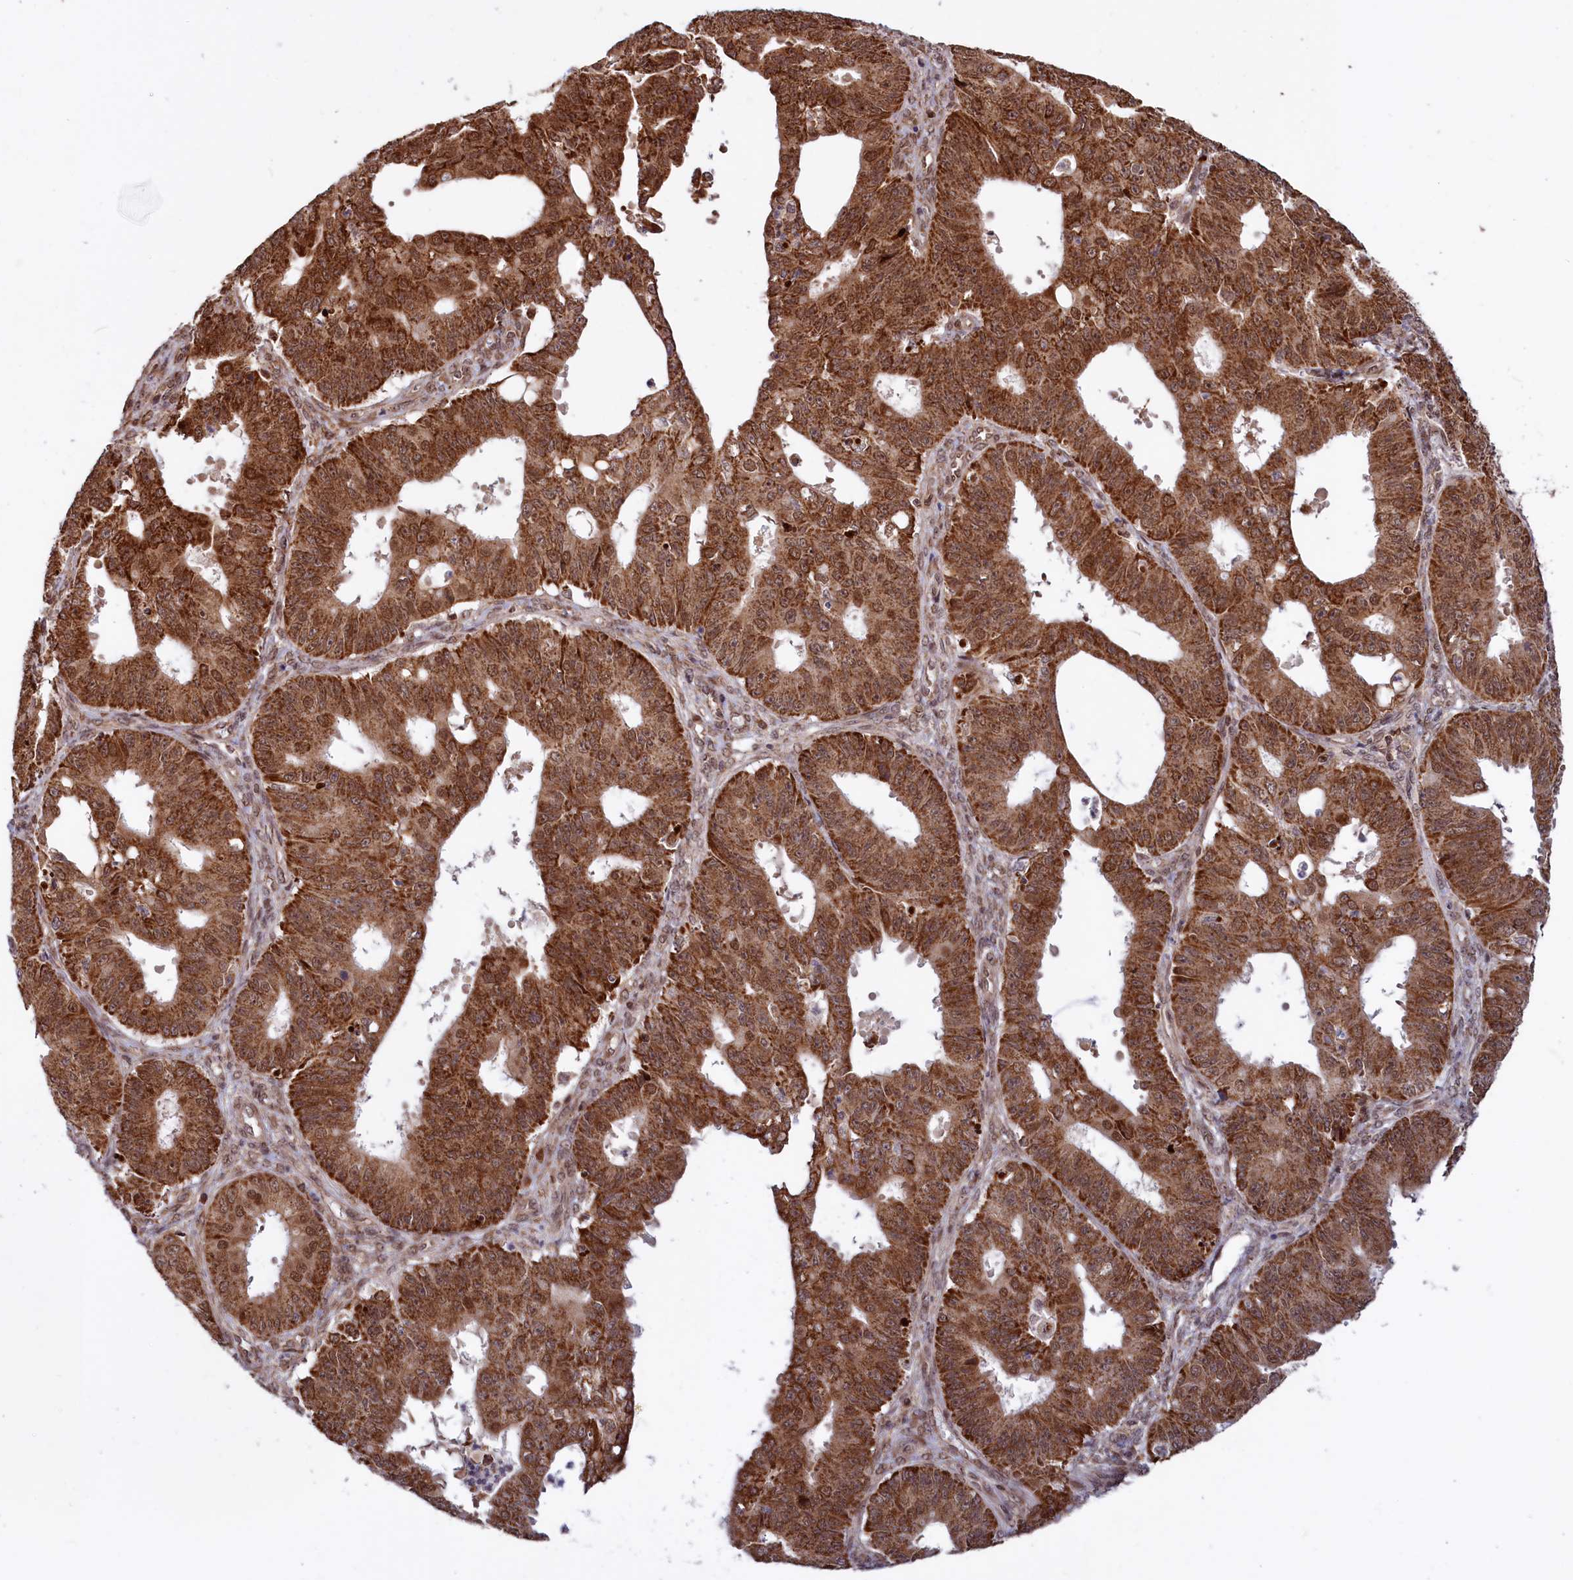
{"staining": {"intensity": "strong", "quantity": ">75%", "location": "cytoplasmic/membranous,nuclear"}, "tissue": "ovarian cancer", "cell_type": "Tumor cells", "image_type": "cancer", "snomed": [{"axis": "morphology", "description": "Carcinoma, endometroid"}, {"axis": "topography", "description": "Appendix"}, {"axis": "topography", "description": "Ovary"}], "caption": "Strong cytoplasmic/membranous and nuclear expression for a protein is present in about >75% of tumor cells of ovarian cancer using immunohistochemistry.", "gene": "PHC3", "patient": {"sex": "female", "age": 42}}